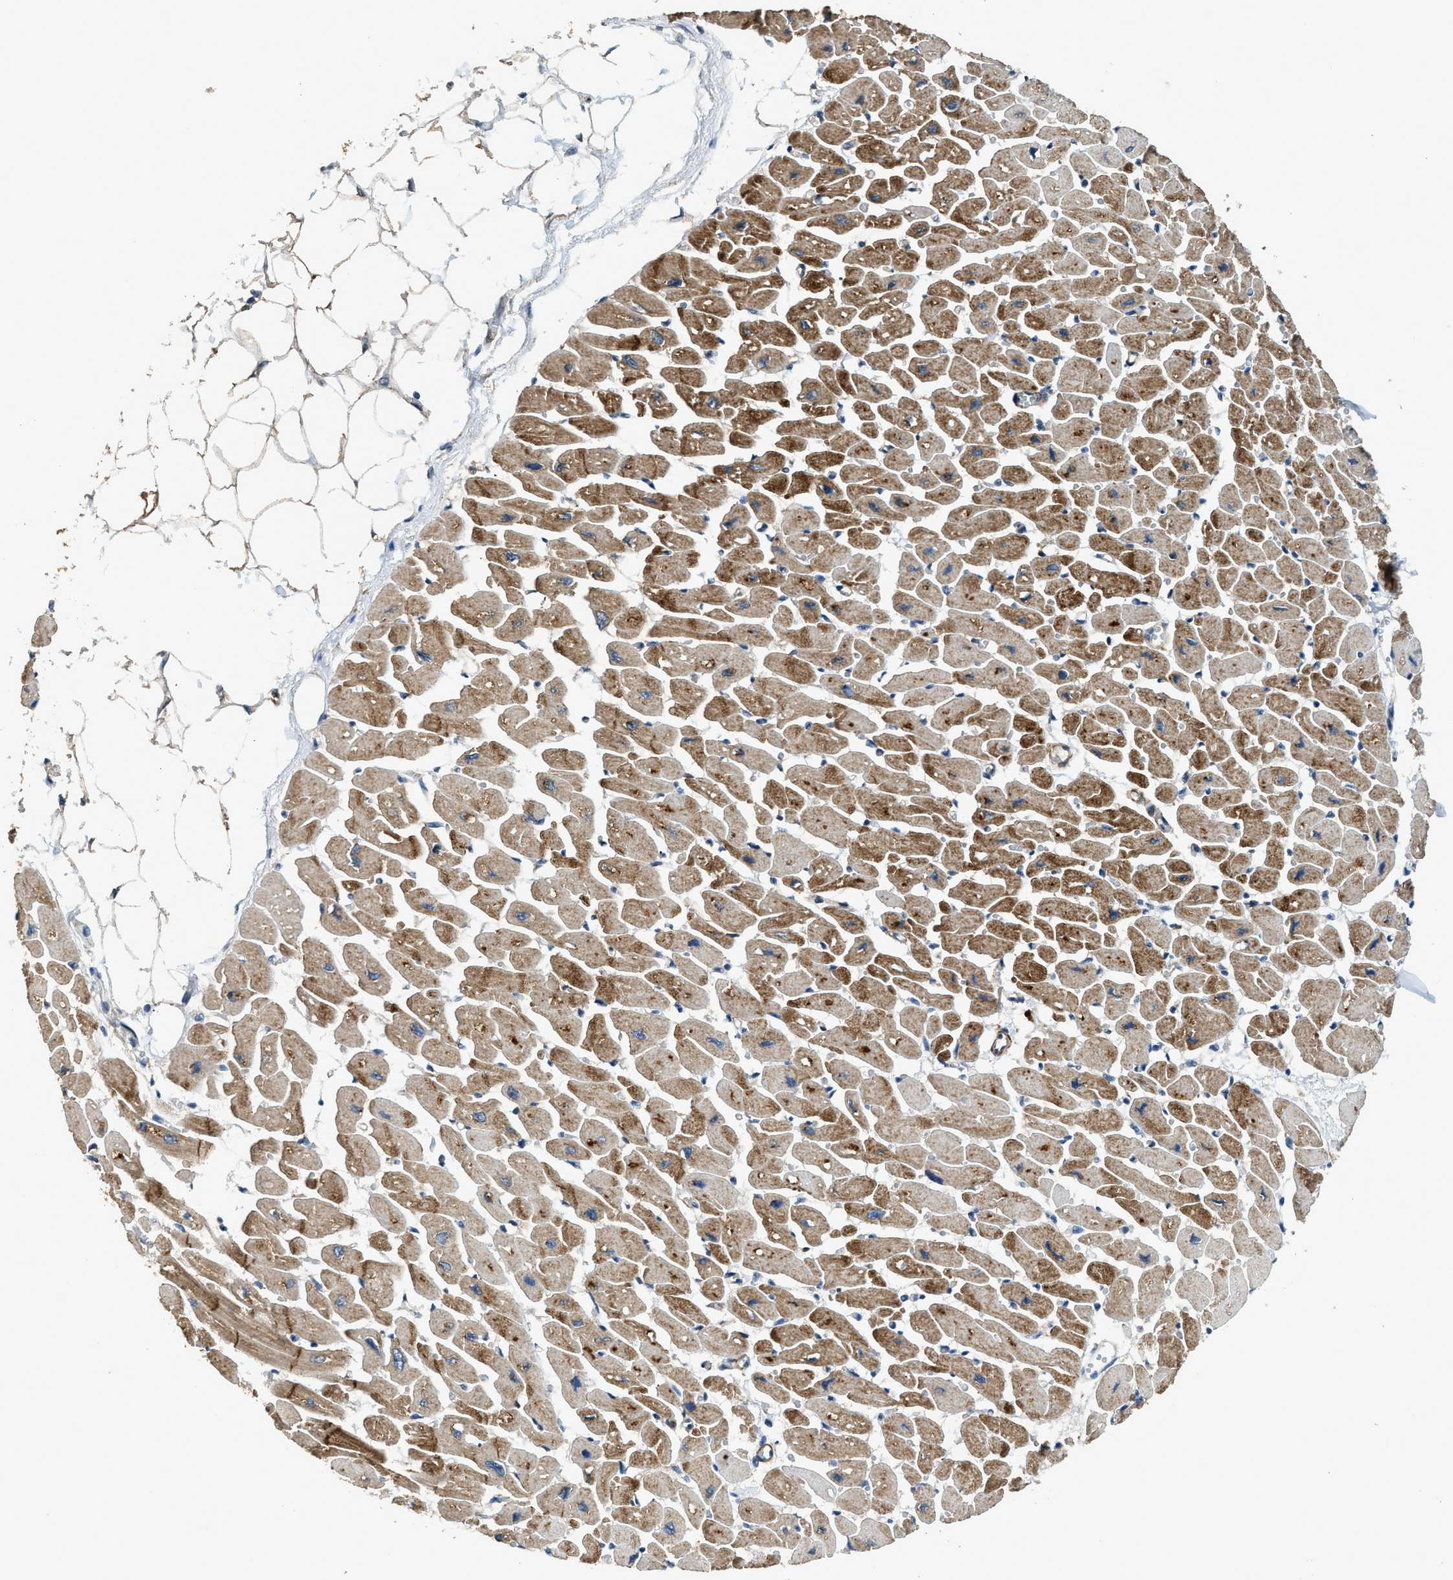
{"staining": {"intensity": "moderate", "quantity": ">75%", "location": "cytoplasmic/membranous"}, "tissue": "heart muscle", "cell_type": "Cardiomyocytes", "image_type": "normal", "snomed": [{"axis": "morphology", "description": "Normal tissue, NOS"}, {"axis": "topography", "description": "Heart"}], "caption": "IHC photomicrograph of normal heart muscle: heart muscle stained using immunohistochemistry exhibits medium levels of moderate protein expression localized specifically in the cytoplasmic/membranous of cardiomyocytes, appearing as a cytoplasmic/membranous brown color.", "gene": "SYNM", "patient": {"sex": "female", "age": 54}}